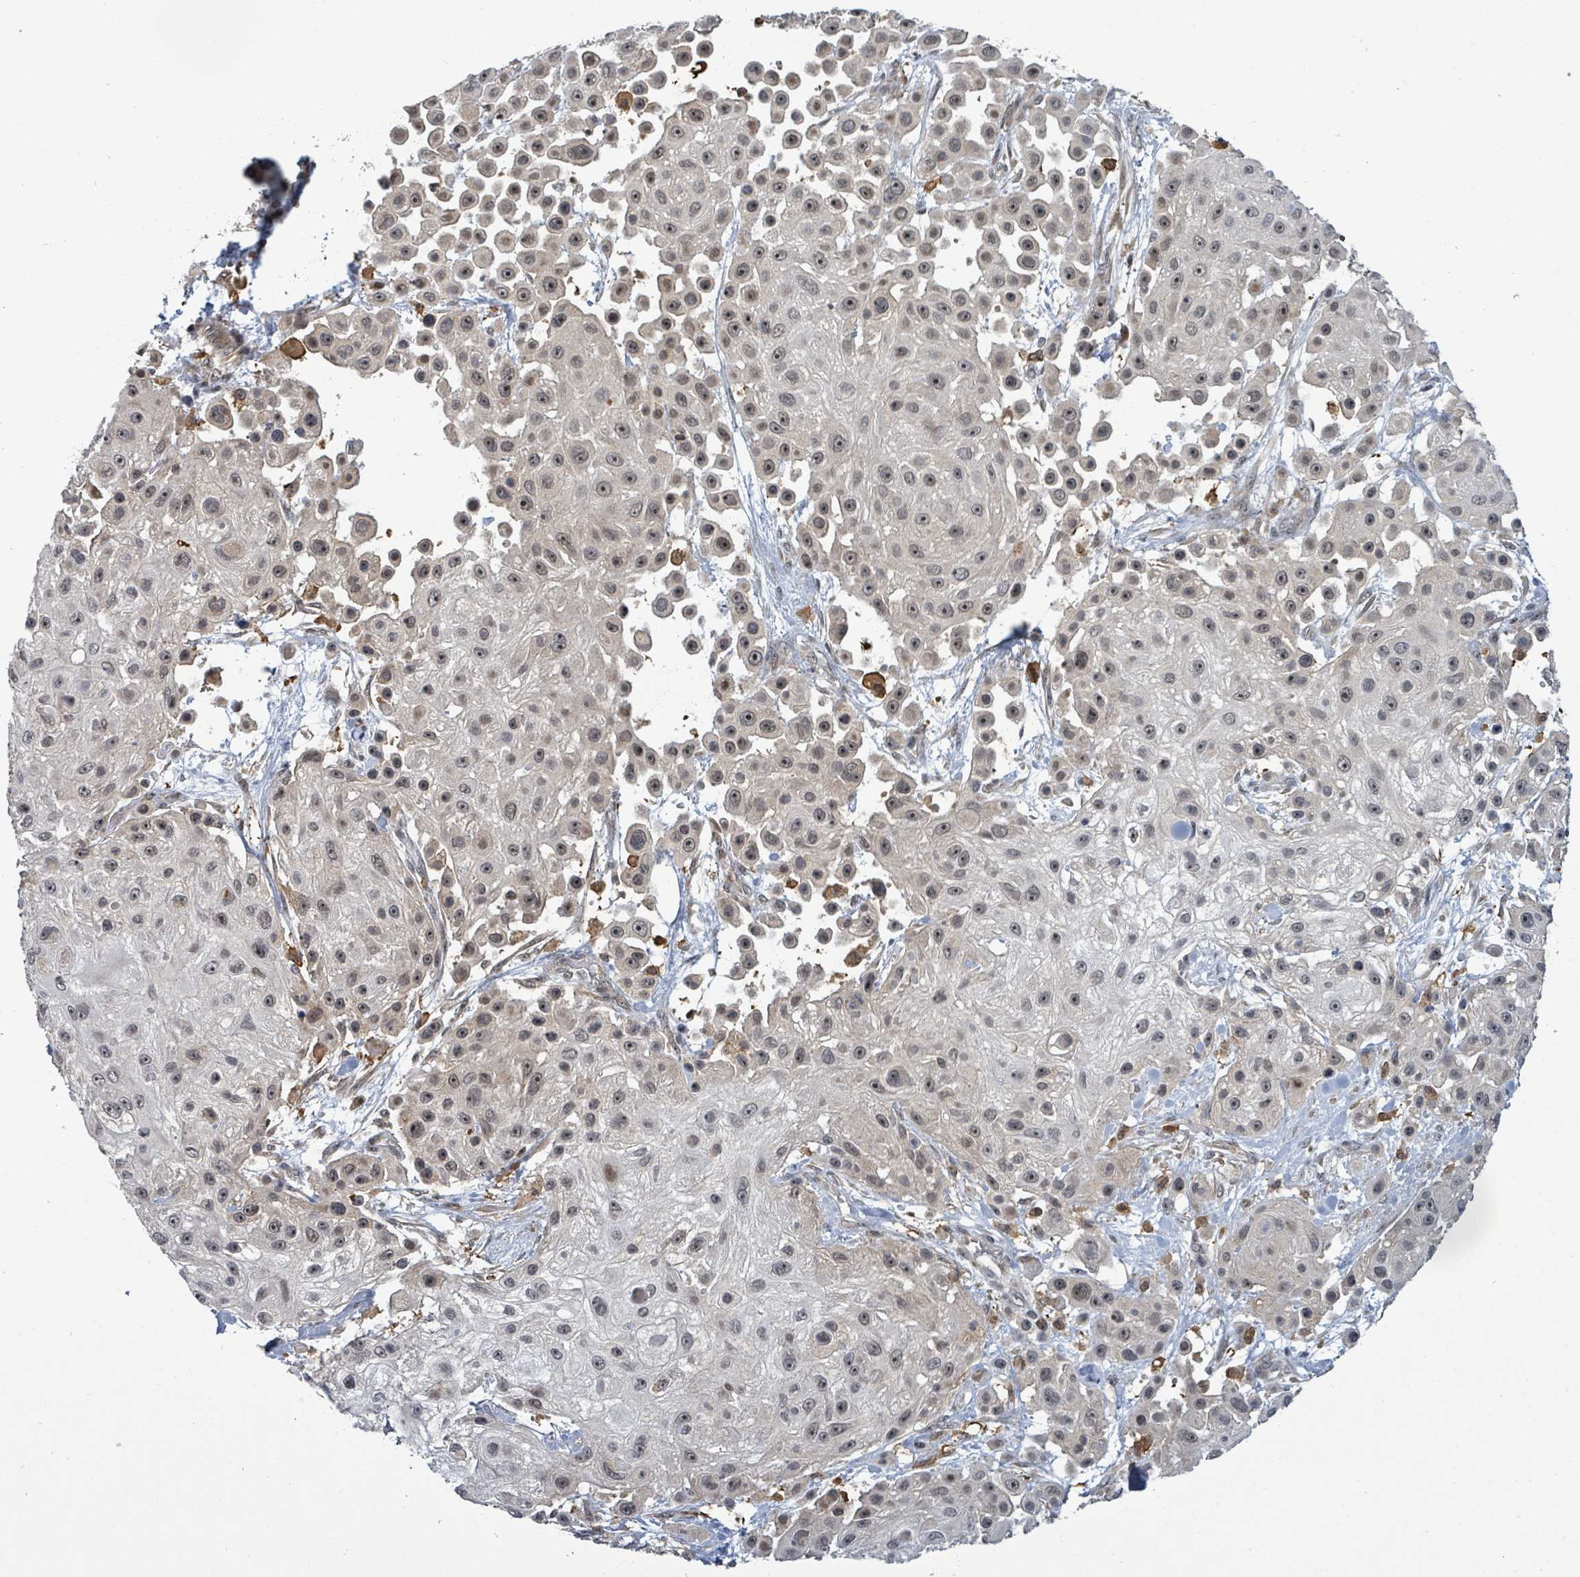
{"staining": {"intensity": "moderate", "quantity": "25%-75%", "location": "nuclear"}, "tissue": "skin cancer", "cell_type": "Tumor cells", "image_type": "cancer", "snomed": [{"axis": "morphology", "description": "Squamous cell carcinoma, NOS"}, {"axis": "topography", "description": "Skin"}], "caption": "Immunohistochemistry (IHC) of skin cancer exhibits medium levels of moderate nuclear staining in approximately 25%-75% of tumor cells. The staining was performed using DAB to visualize the protein expression in brown, while the nuclei were stained in blue with hematoxylin (Magnification: 20x).", "gene": "FBXO6", "patient": {"sex": "male", "age": 67}}